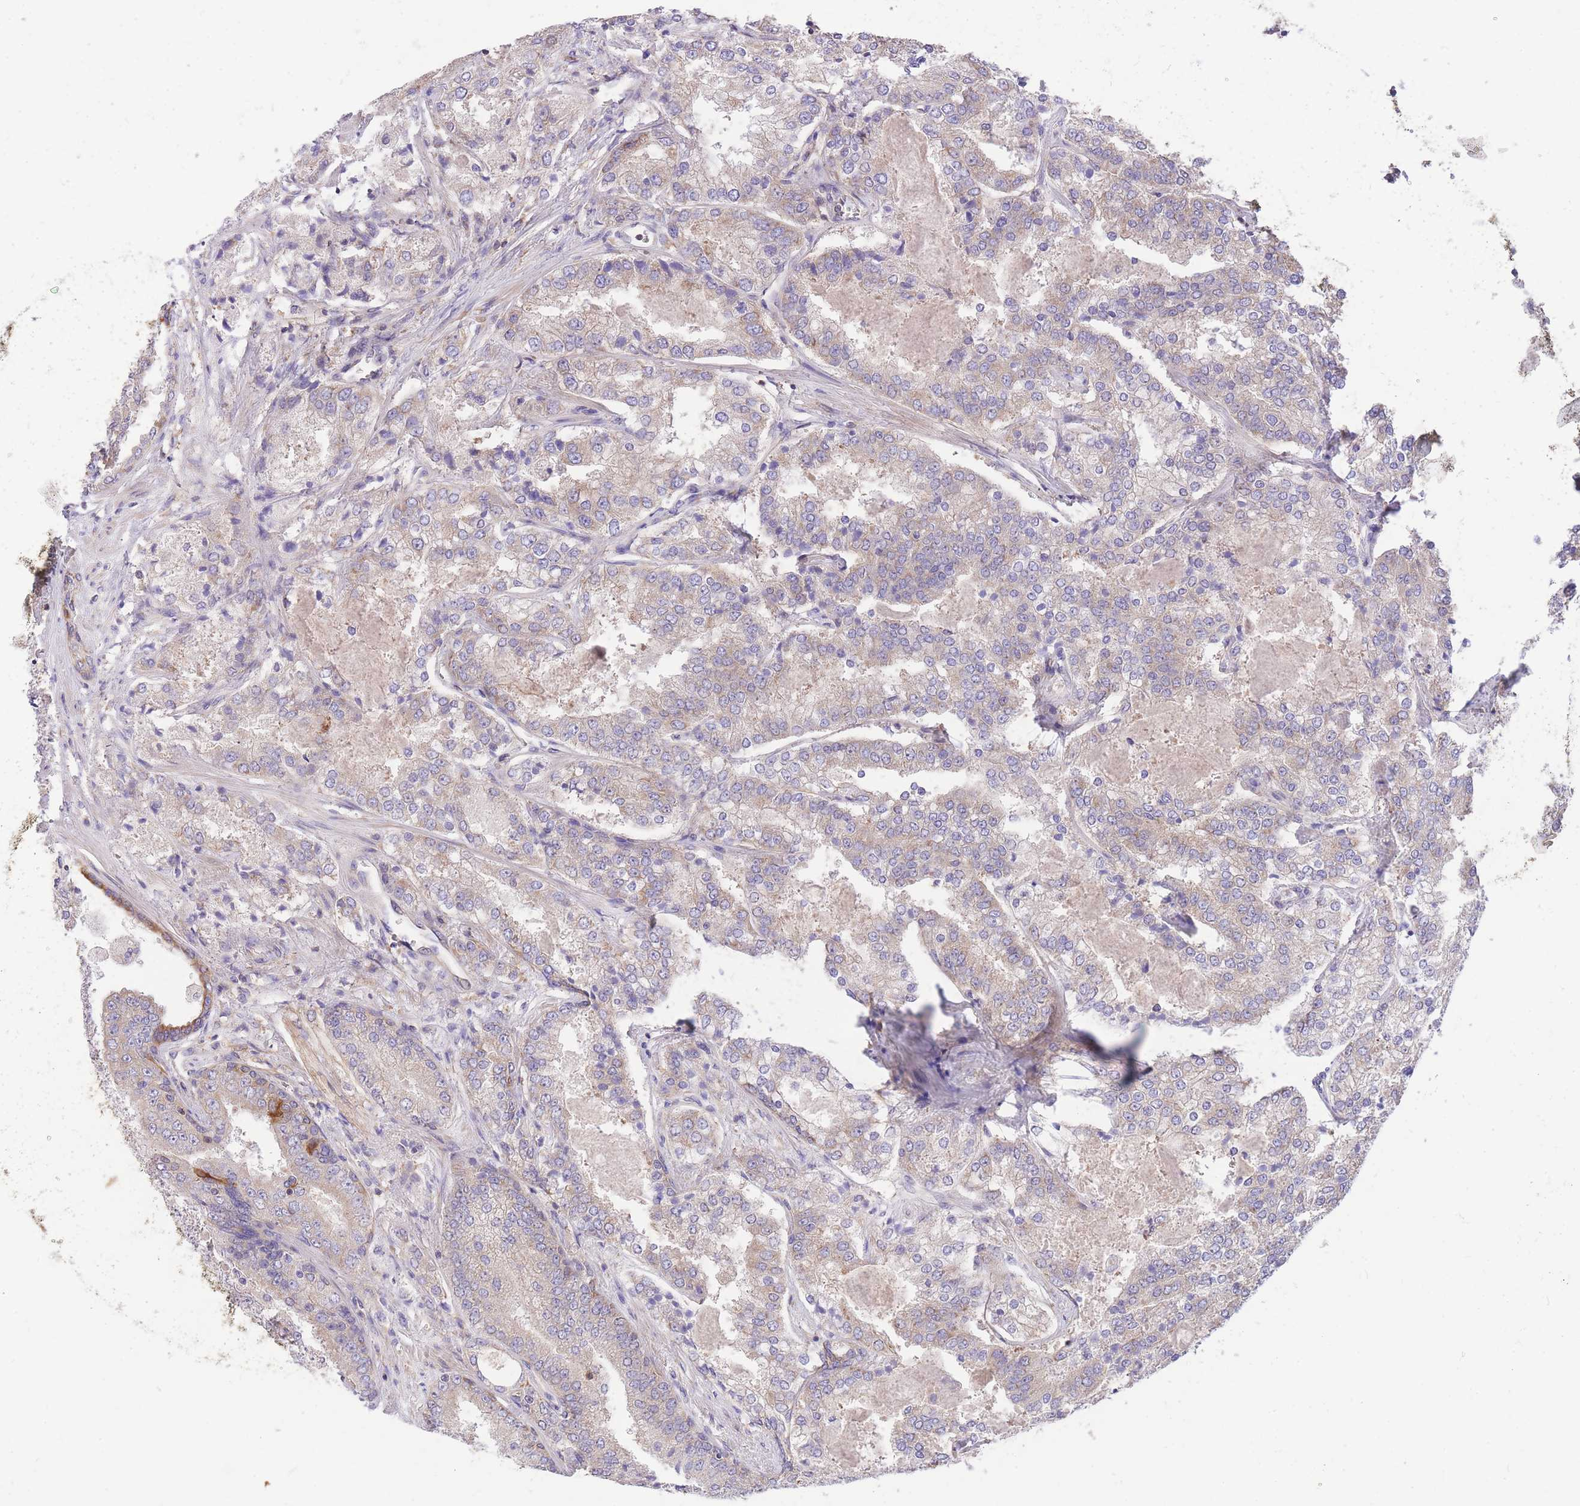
{"staining": {"intensity": "weak", "quantity": "<25%", "location": "cytoplasmic/membranous"}, "tissue": "prostate cancer", "cell_type": "Tumor cells", "image_type": "cancer", "snomed": [{"axis": "morphology", "description": "Adenocarcinoma, High grade"}, {"axis": "topography", "description": "Prostate"}], "caption": "Immunohistochemistry (IHC) of adenocarcinoma (high-grade) (prostate) shows no staining in tumor cells.", "gene": "GBP7", "patient": {"sex": "male", "age": 63}}